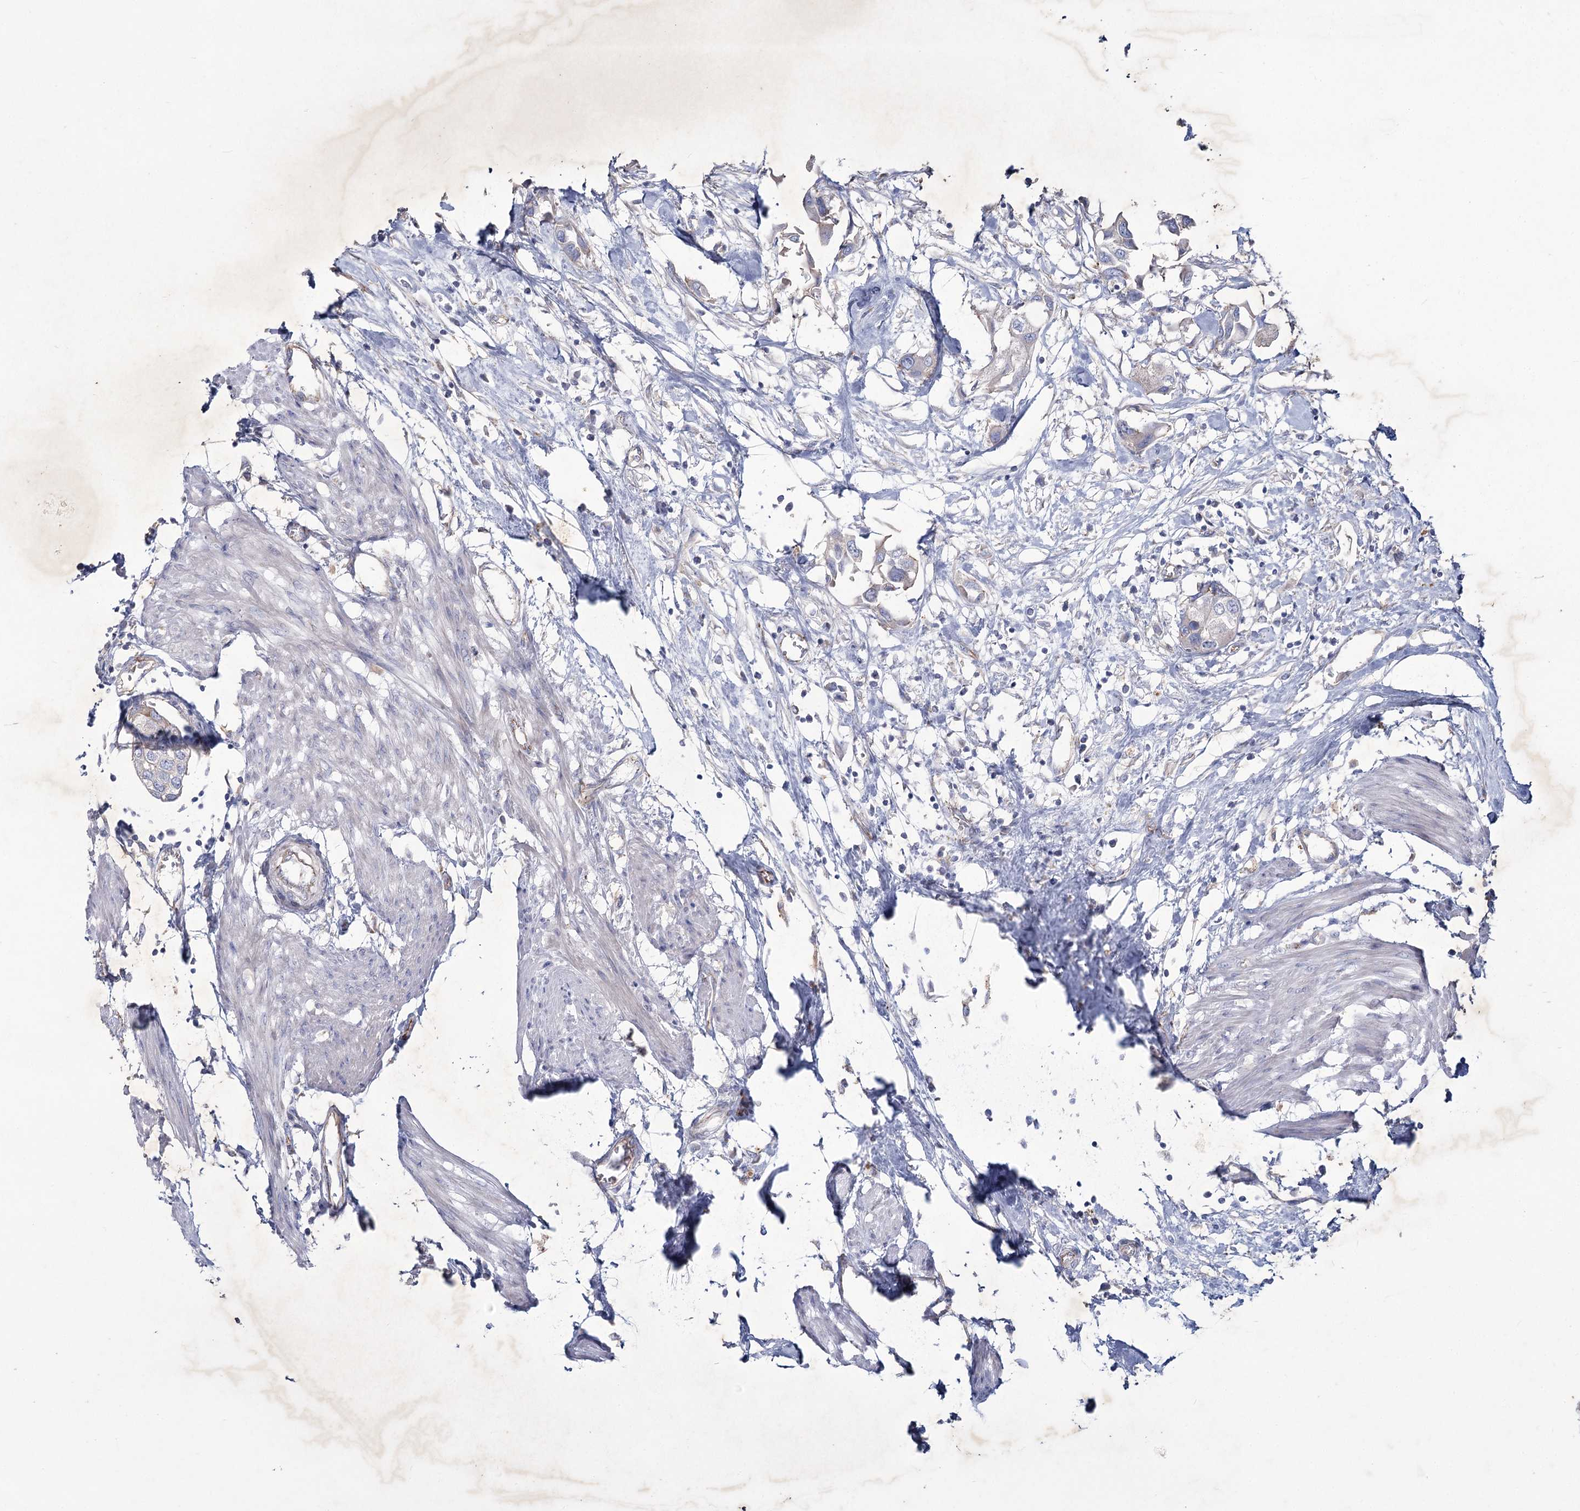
{"staining": {"intensity": "negative", "quantity": "none", "location": "none"}, "tissue": "urothelial cancer", "cell_type": "Tumor cells", "image_type": "cancer", "snomed": [{"axis": "morphology", "description": "Urothelial carcinoma, High grade"}, {"axis": "topography", "description": "Urinary bladder"}], "caption": "High magnification brightfield microscopy of urothelial cancer stained with DAB (3,3'-diaminobenzidine) (brown) and counterstained with hematoxylin (blue): tumor cells show no significant expression. (DAB immunohistochemistry, high magnification).", "gene": "LDLRAD3", "patient": {"sex": "male", "age": 64}}